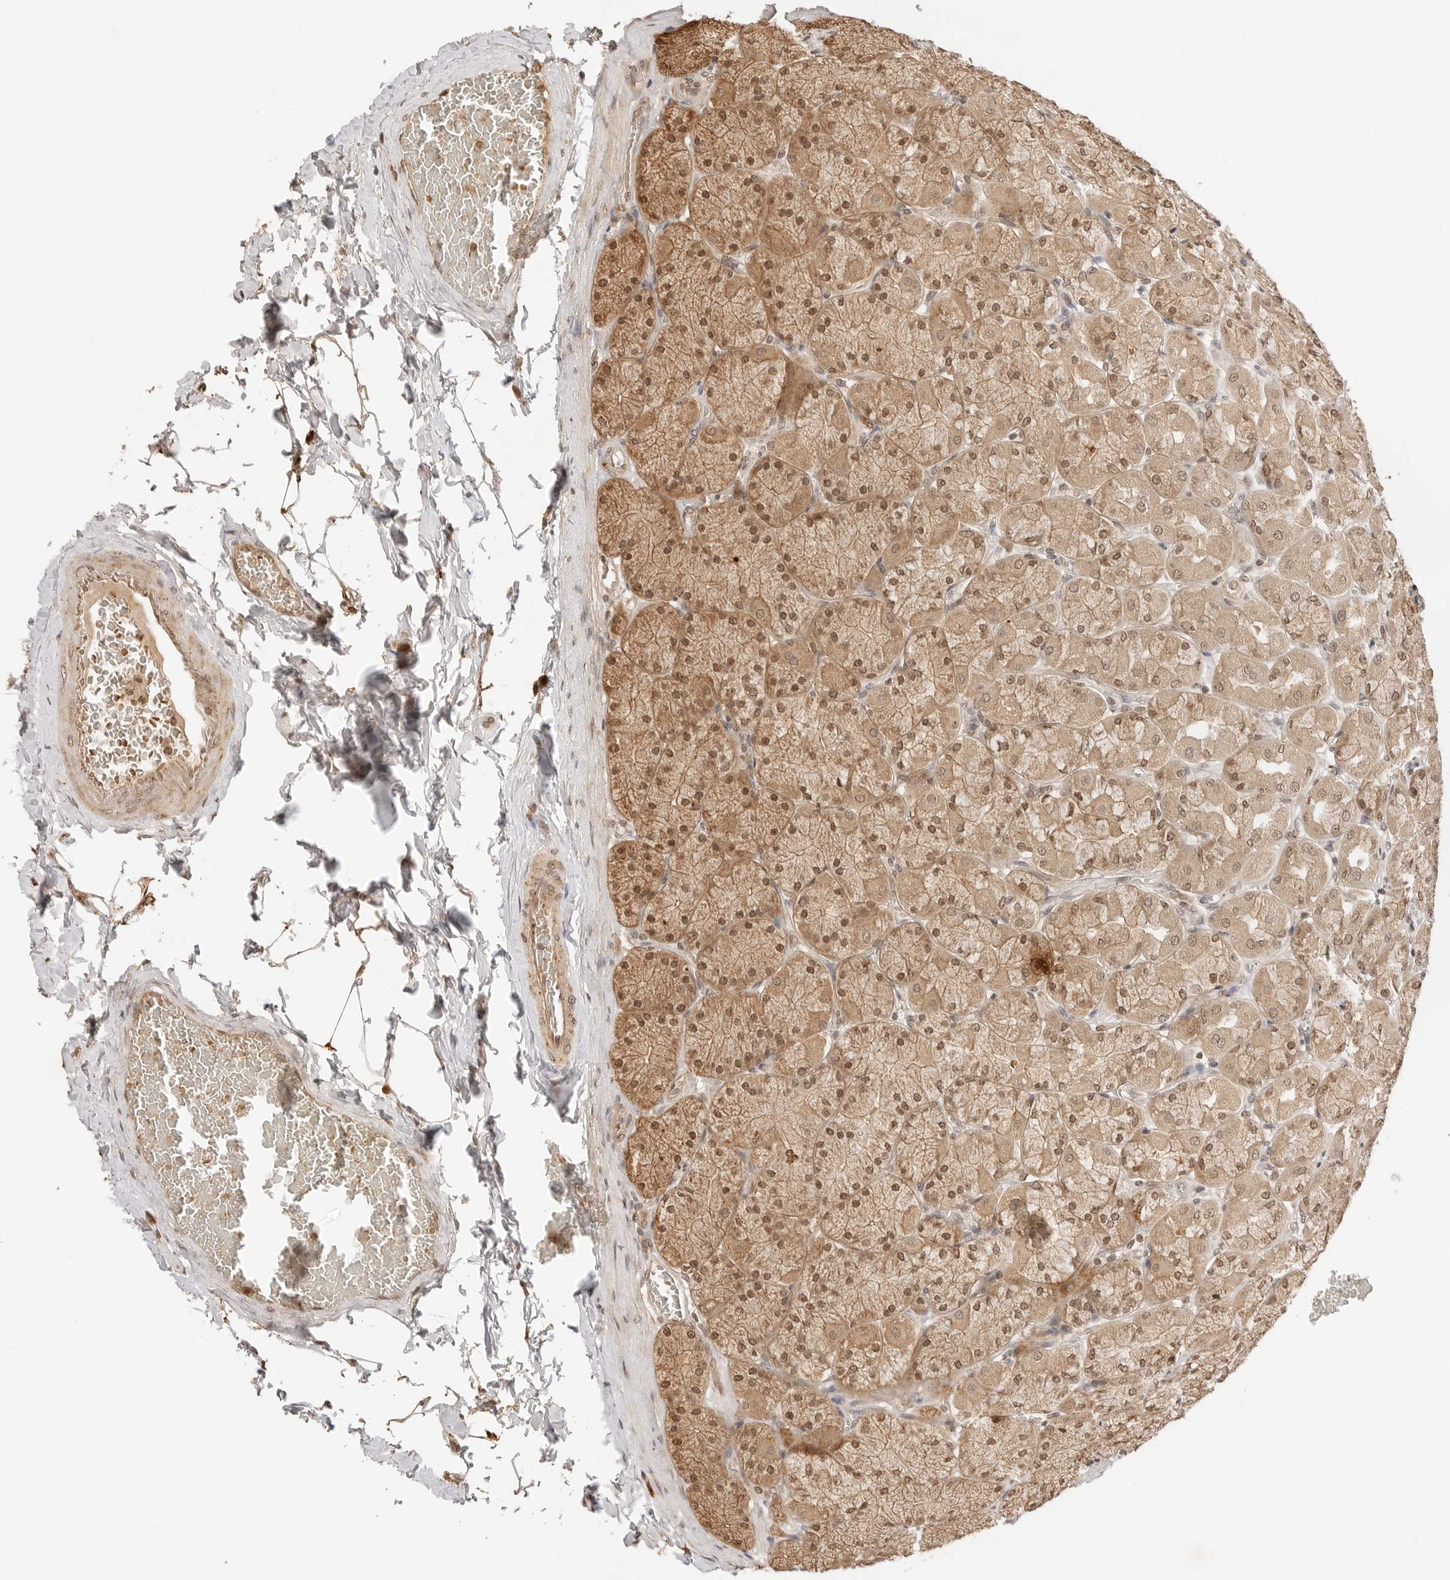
{"staining": {"intensity": "moderate", "quantity": ">75%", "location": "cytoplasmic/membranous,nuclear"}, "tissue": "stomach", "cell_type": "Glandular cells", "image_type": "normal", "snomed": [{"axis": "morphology", "description": "Normal tissue, NOS"}, {"axis": "topography", "description": "Stomach, upper"}], "caption": "Immunohistochemistry (IHC) (DAB (3,3'-diaminobenzidine)) staining of normal human stomach exhibits moderate cytoplasmic/membranous,nuclear protein staining in about >75% of glandular cells.", "gene": "GPR34", "patient": {"sex": "female", "age": 56}}